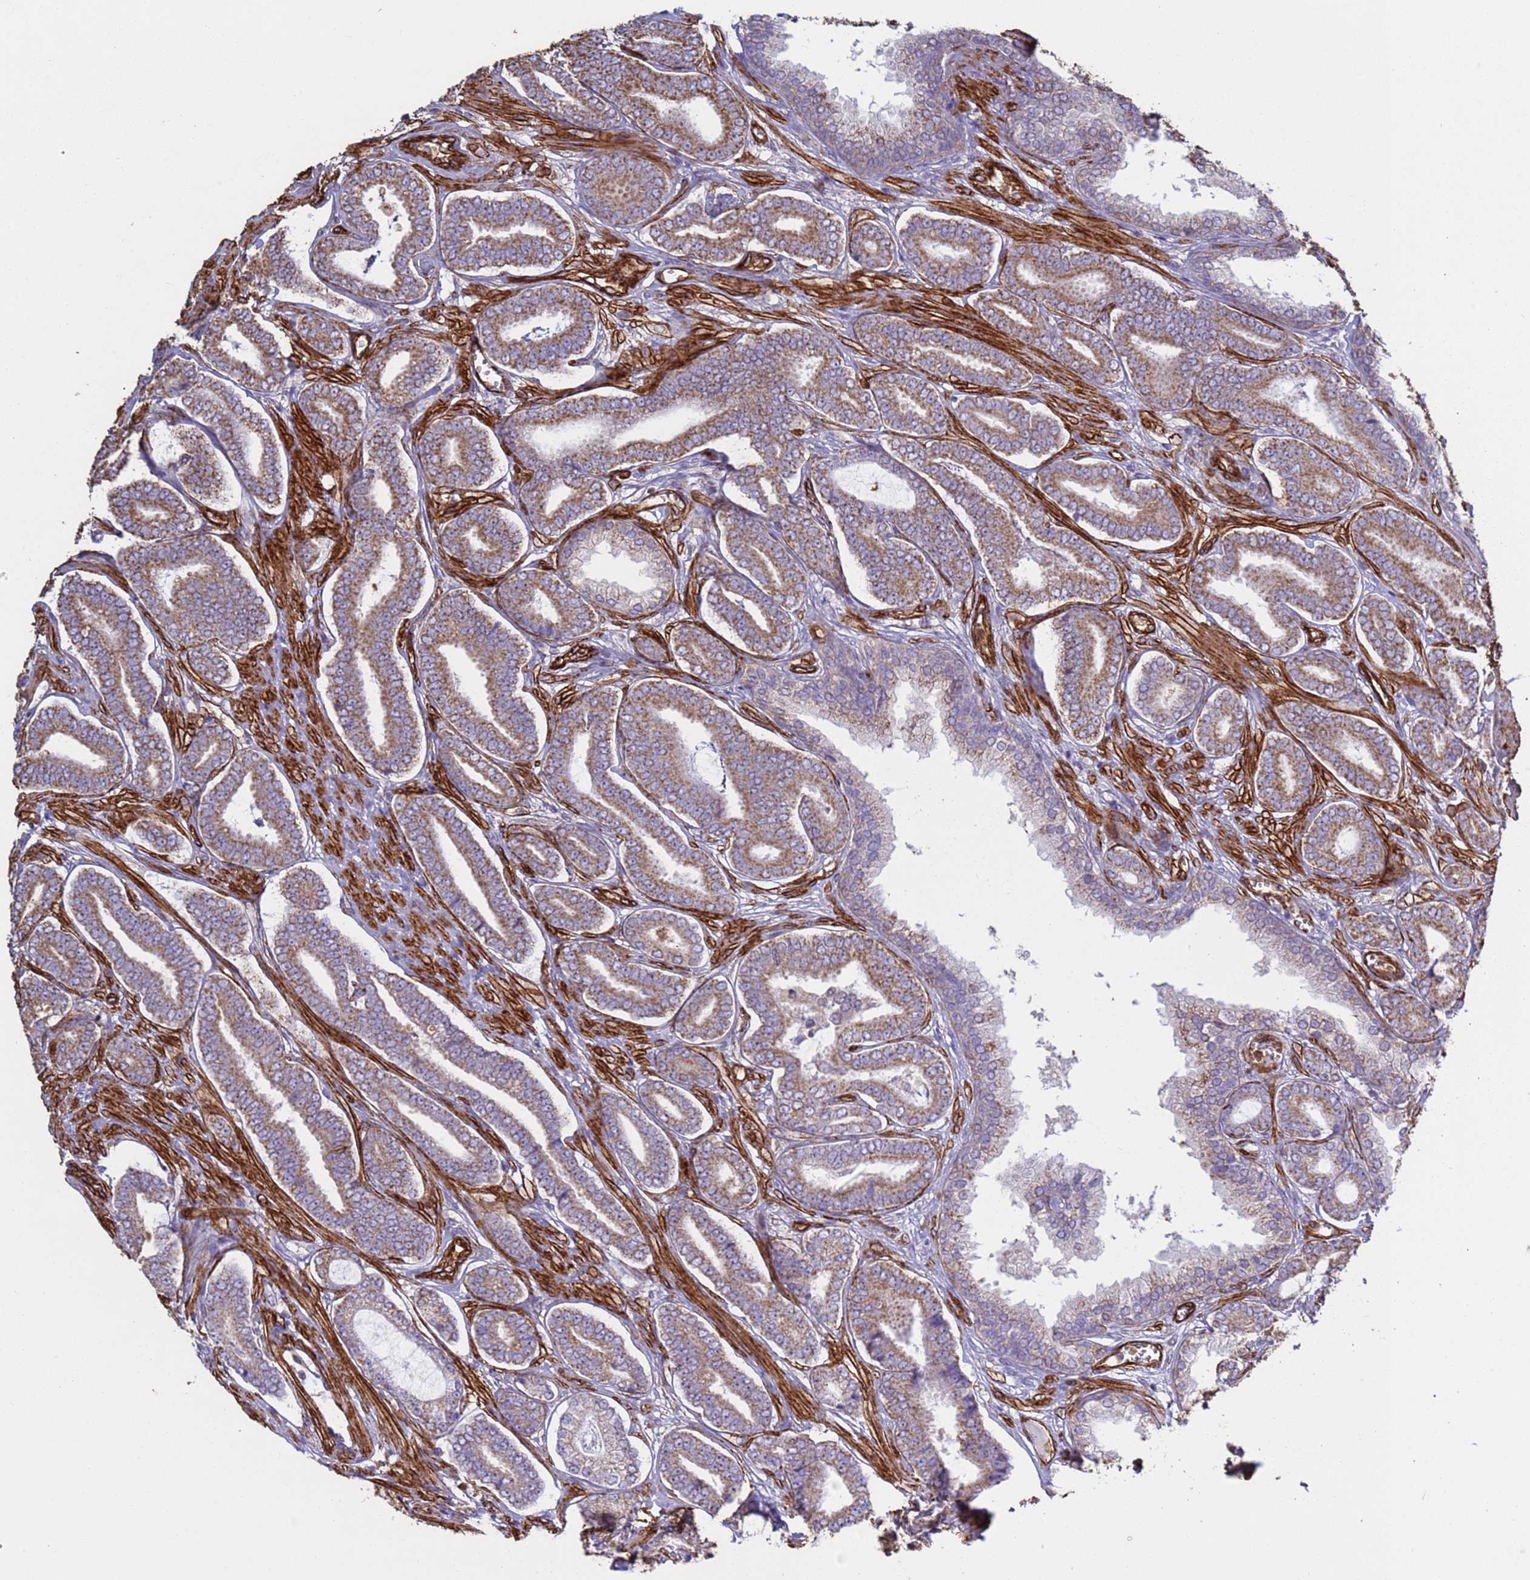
{"staining": {"intensity": "moderate", "quantity": ">75%", "location": "cytoplasmic/membranous"}, "tissue": "prostate cancer", "cell_type": "Tumor cells", "image_type": "cancer", "snomed": [{"axis": "morphology", "description": "Adenocarcinoma, NOS"}, {"axis": "topography", "description": "Prostate and seminal vesicle, NOS"}], "caption": "A medium amount of moderate cytoplasmic/membranous staining is present in approximately >75% of tumor cells in prostate adenocarcinoma tissue.", "gene": "GASK1A", "patient": {"sex": "male", "age": 76}}